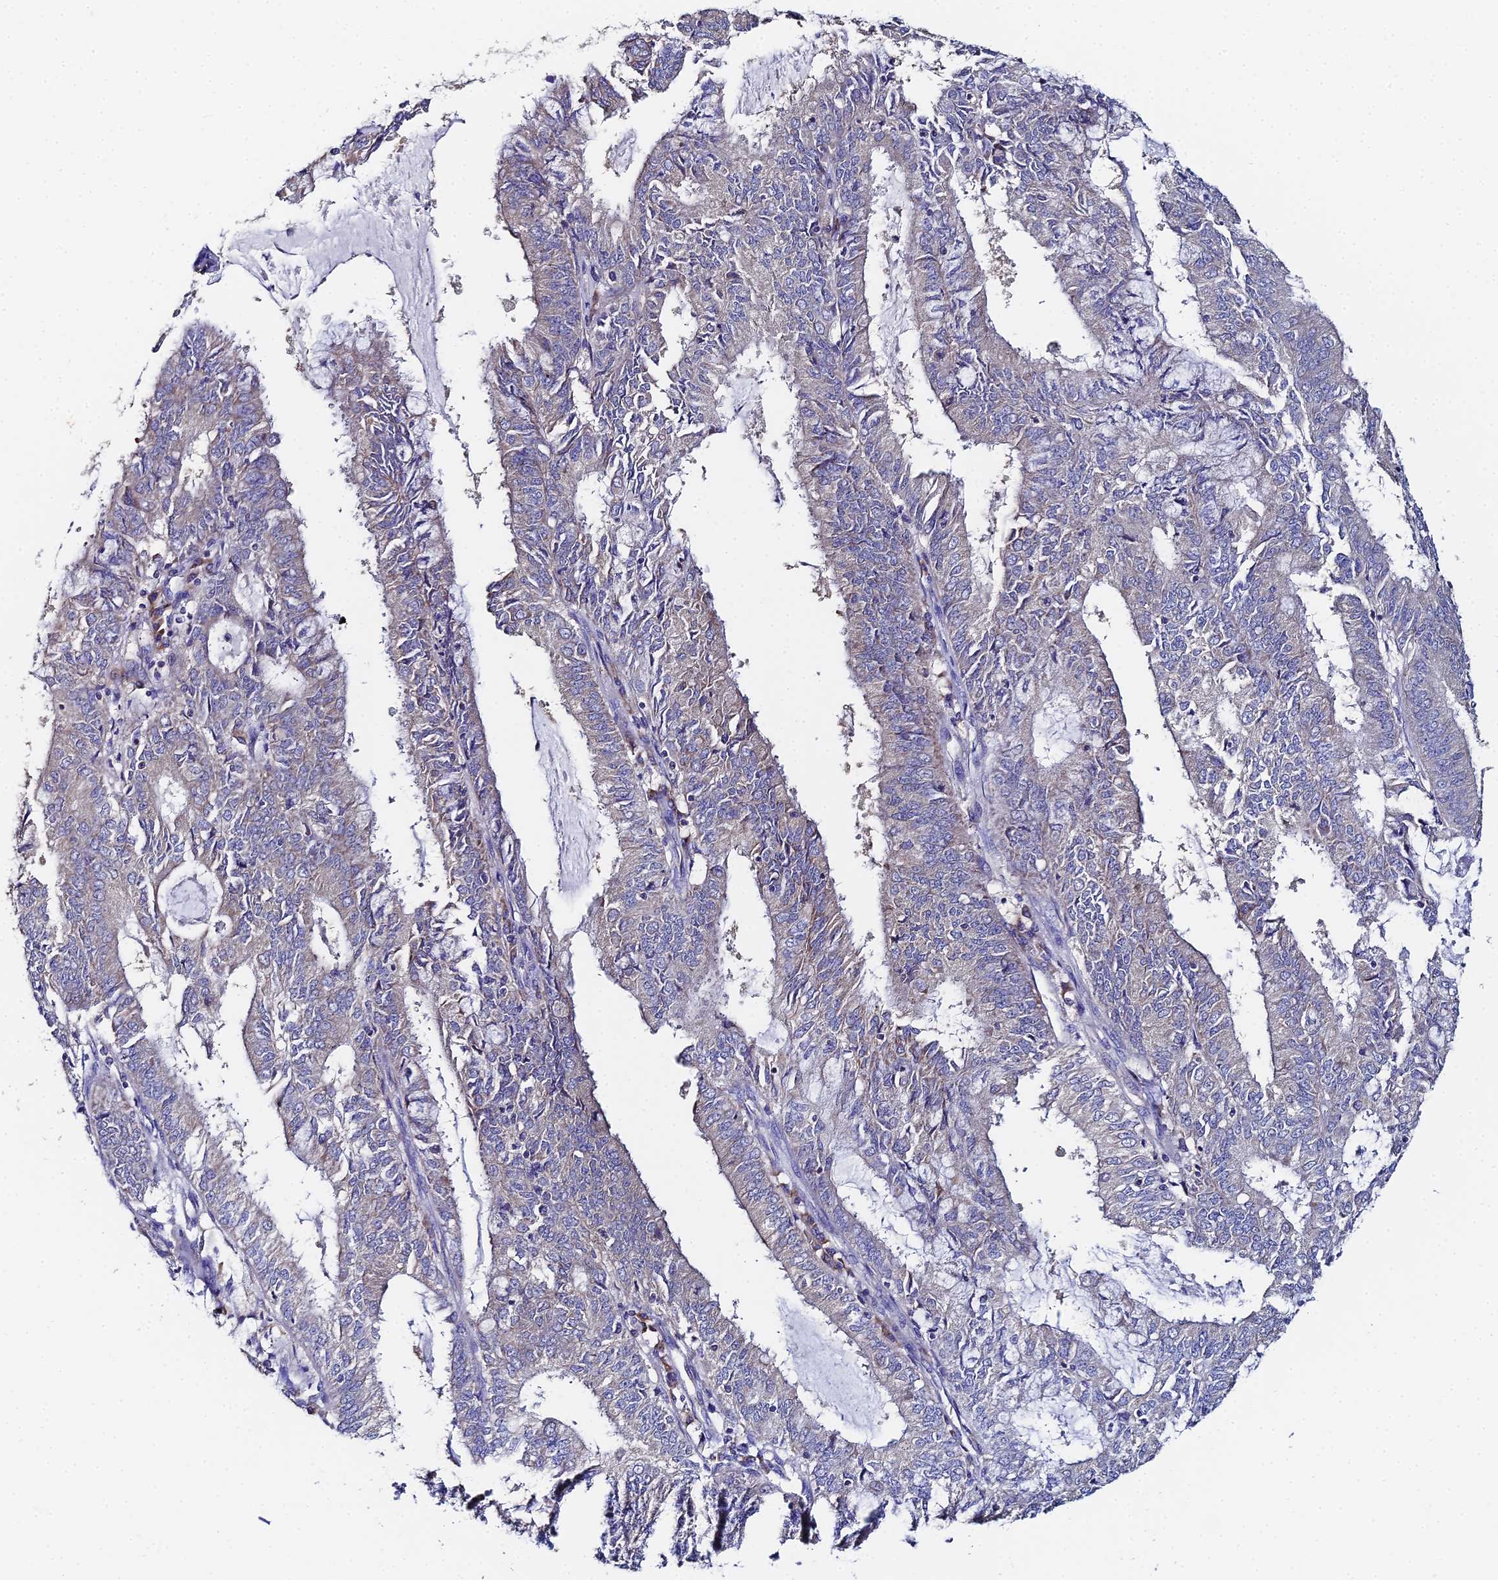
{"staining": {"intensity": "negative", "quantity": "none", "location": "none"}, "tissue": "endometrial cancer", "cell_type": "Tumor cells", "image_type": "cancer", "snomed": [{"axis": "morphology", "description": "Adenocarcinoma, NOS"}, {"axis": "topography", "description": "Endometrium"}], "caption": "DAB (3,3'-diaminobenzidine) immunohistochemical staining of endometrial cancer (adenocarcinoma) reveals no significant positivity in tumor cells.", "gene": "UBE2L3", "patient": {"sex": "female", "age": 57}}